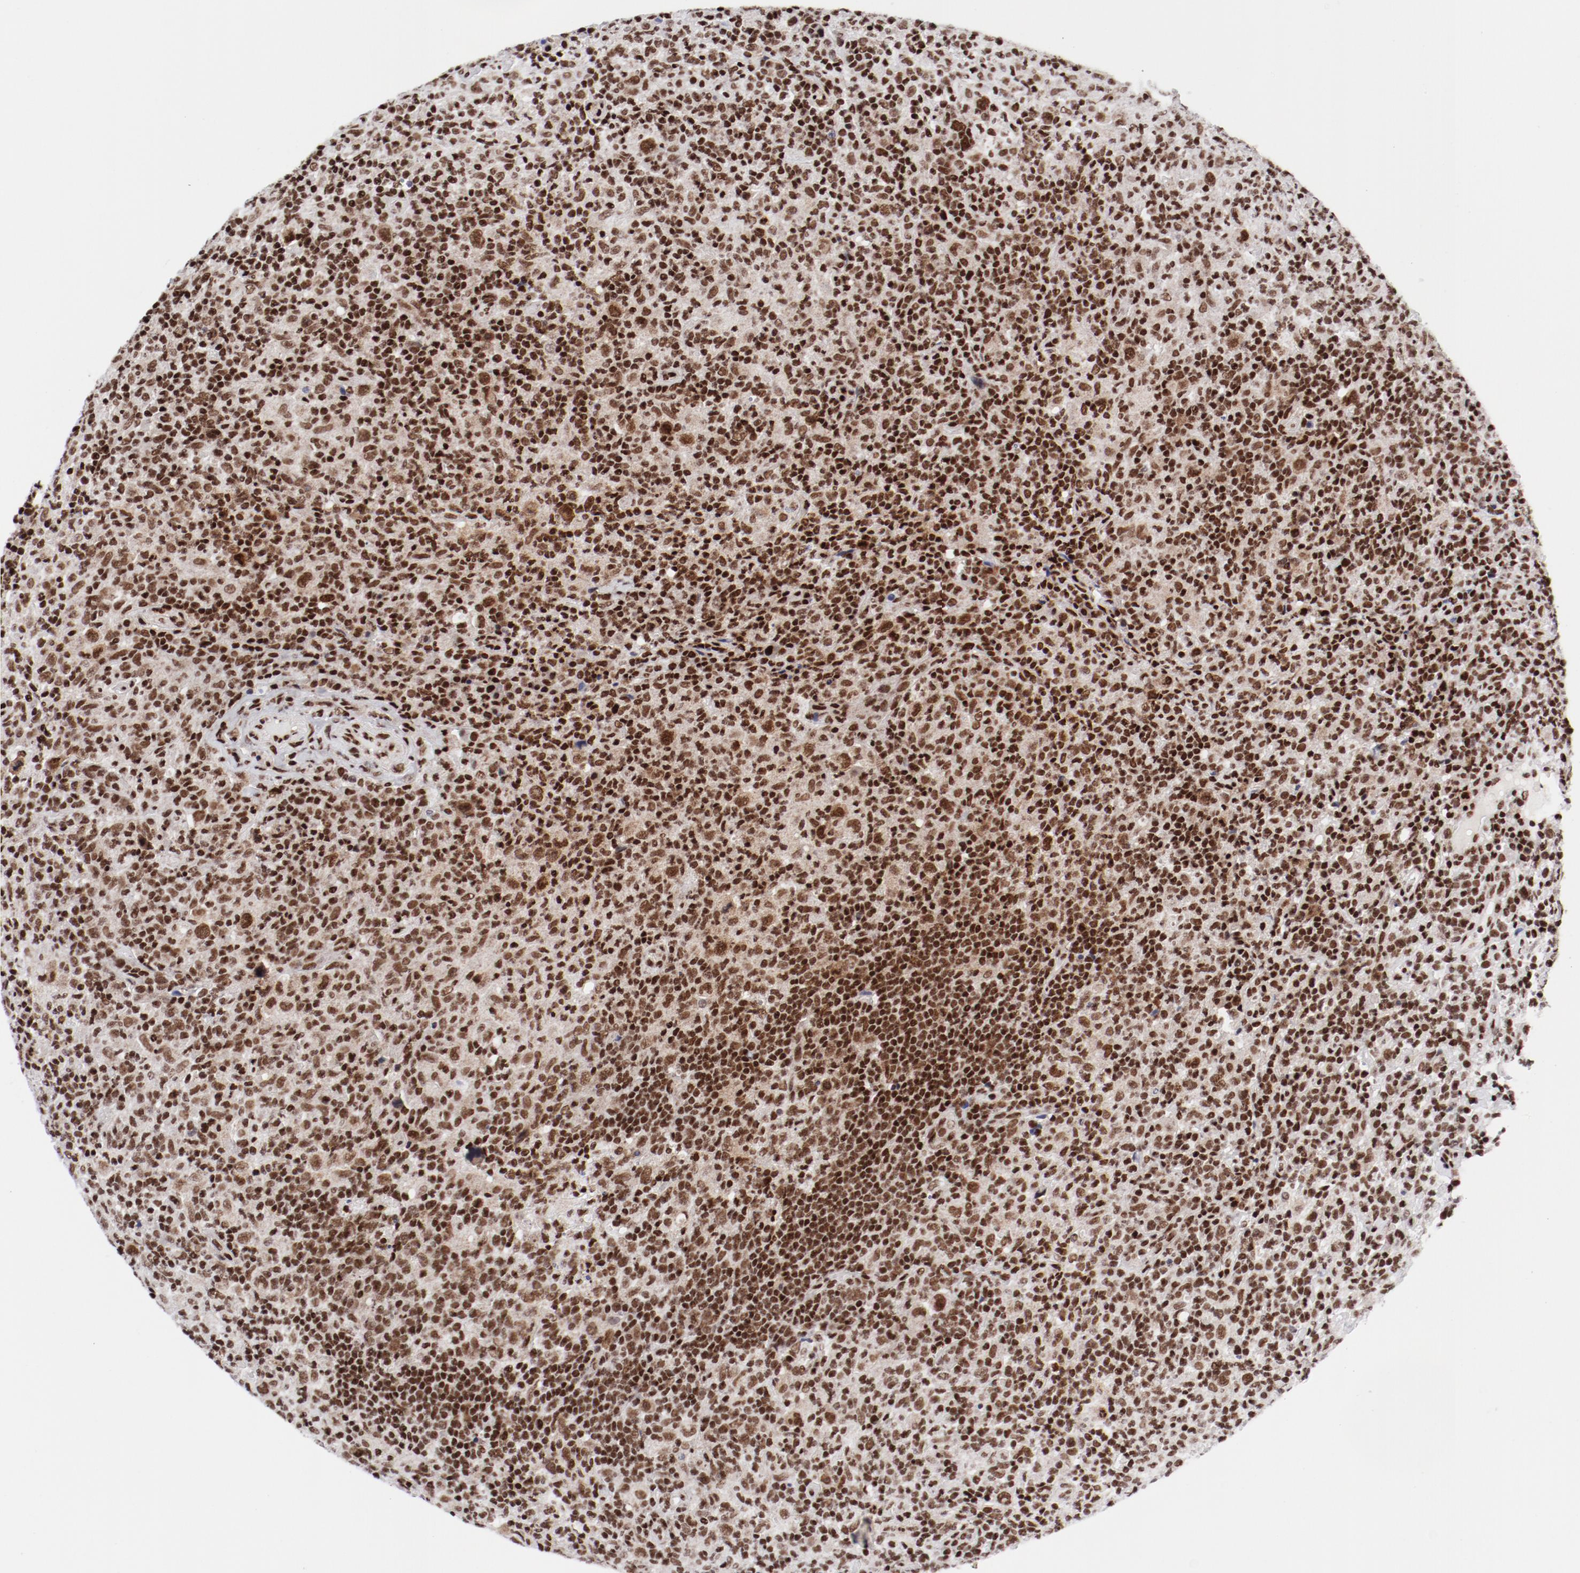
{"staining": {"intensity": "strong", "quantity": ">75%", "location": "nuclear"}, "tissue": "lymphoma", "cell_type": "Tumor cells", "image_type": "cancer", "snomed": [{"axis": "morphology", "description": "Hodgkin's disease, NOS"}, {"axis": "topography", "description": "Lymph node"}], "caption": "Immunohistochemistry of human lymphoma shows high levels of strong nuclear positivity in about >75% of tumor cells.", "gene": "NFYB", "patient": {"sex": "male", "age": 65}}